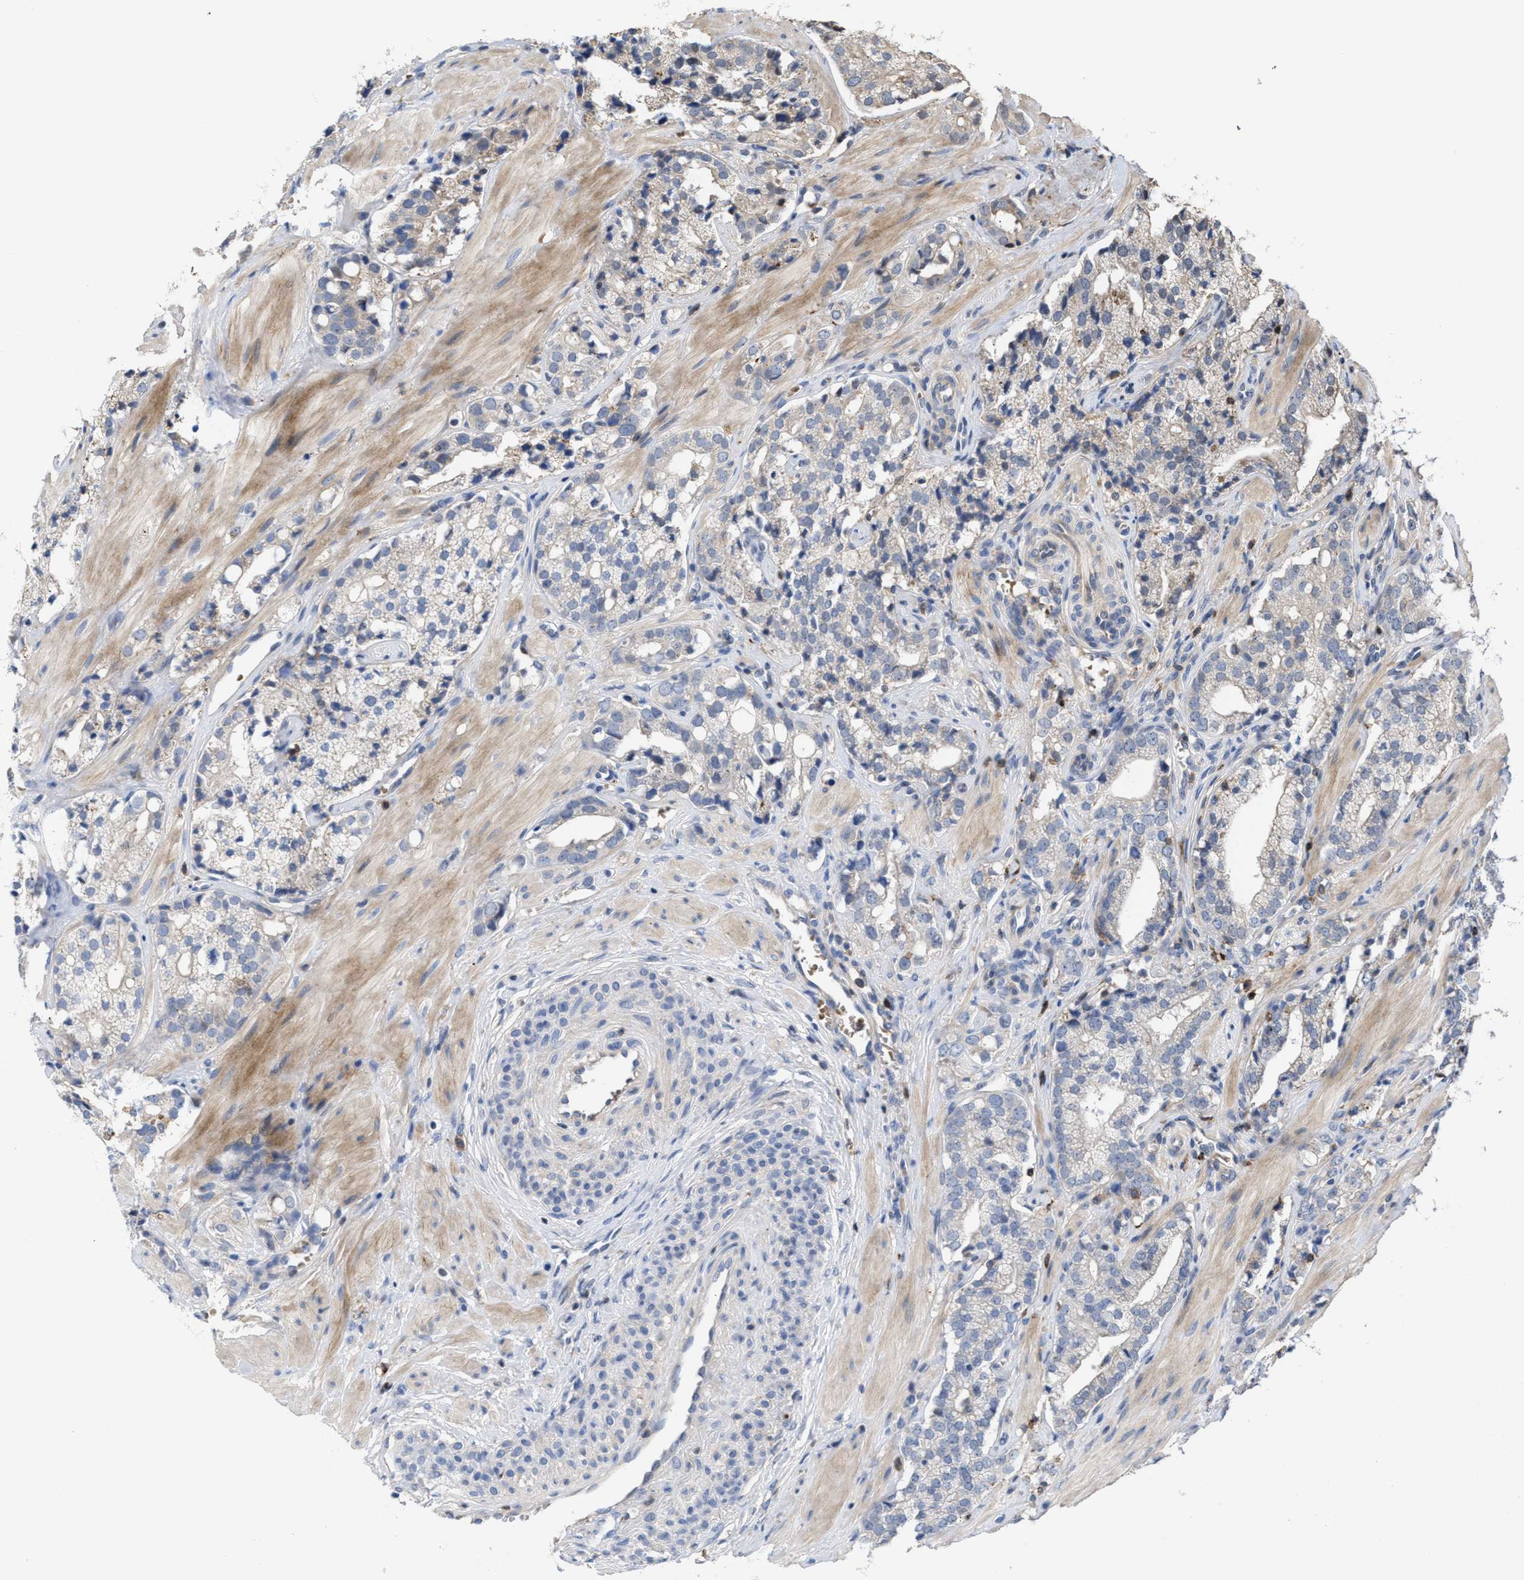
{"staining": {"intensity": "negative", "quantity": "none", "location": "none"}, "tissue": "prostate cancer", "cell_type": "Tumor cells", "image_type": "cancer", "snomed": [{"axis": "morphology", "description": "Adenocarcinoma, High grade"}, {"axis": "topography", "description": "Prostate"}], "caption": "The photomicrograph displays no staining of tumor cells in high-grade adenocarcinoma (prostate). (Brightfield microscopy of DAB (3,3'-diaminobenzidine) immunohistochemistry (IHC) at high magnification).", "gene": "PTPRE", "patient": {"sex": "male", "age": 52}}